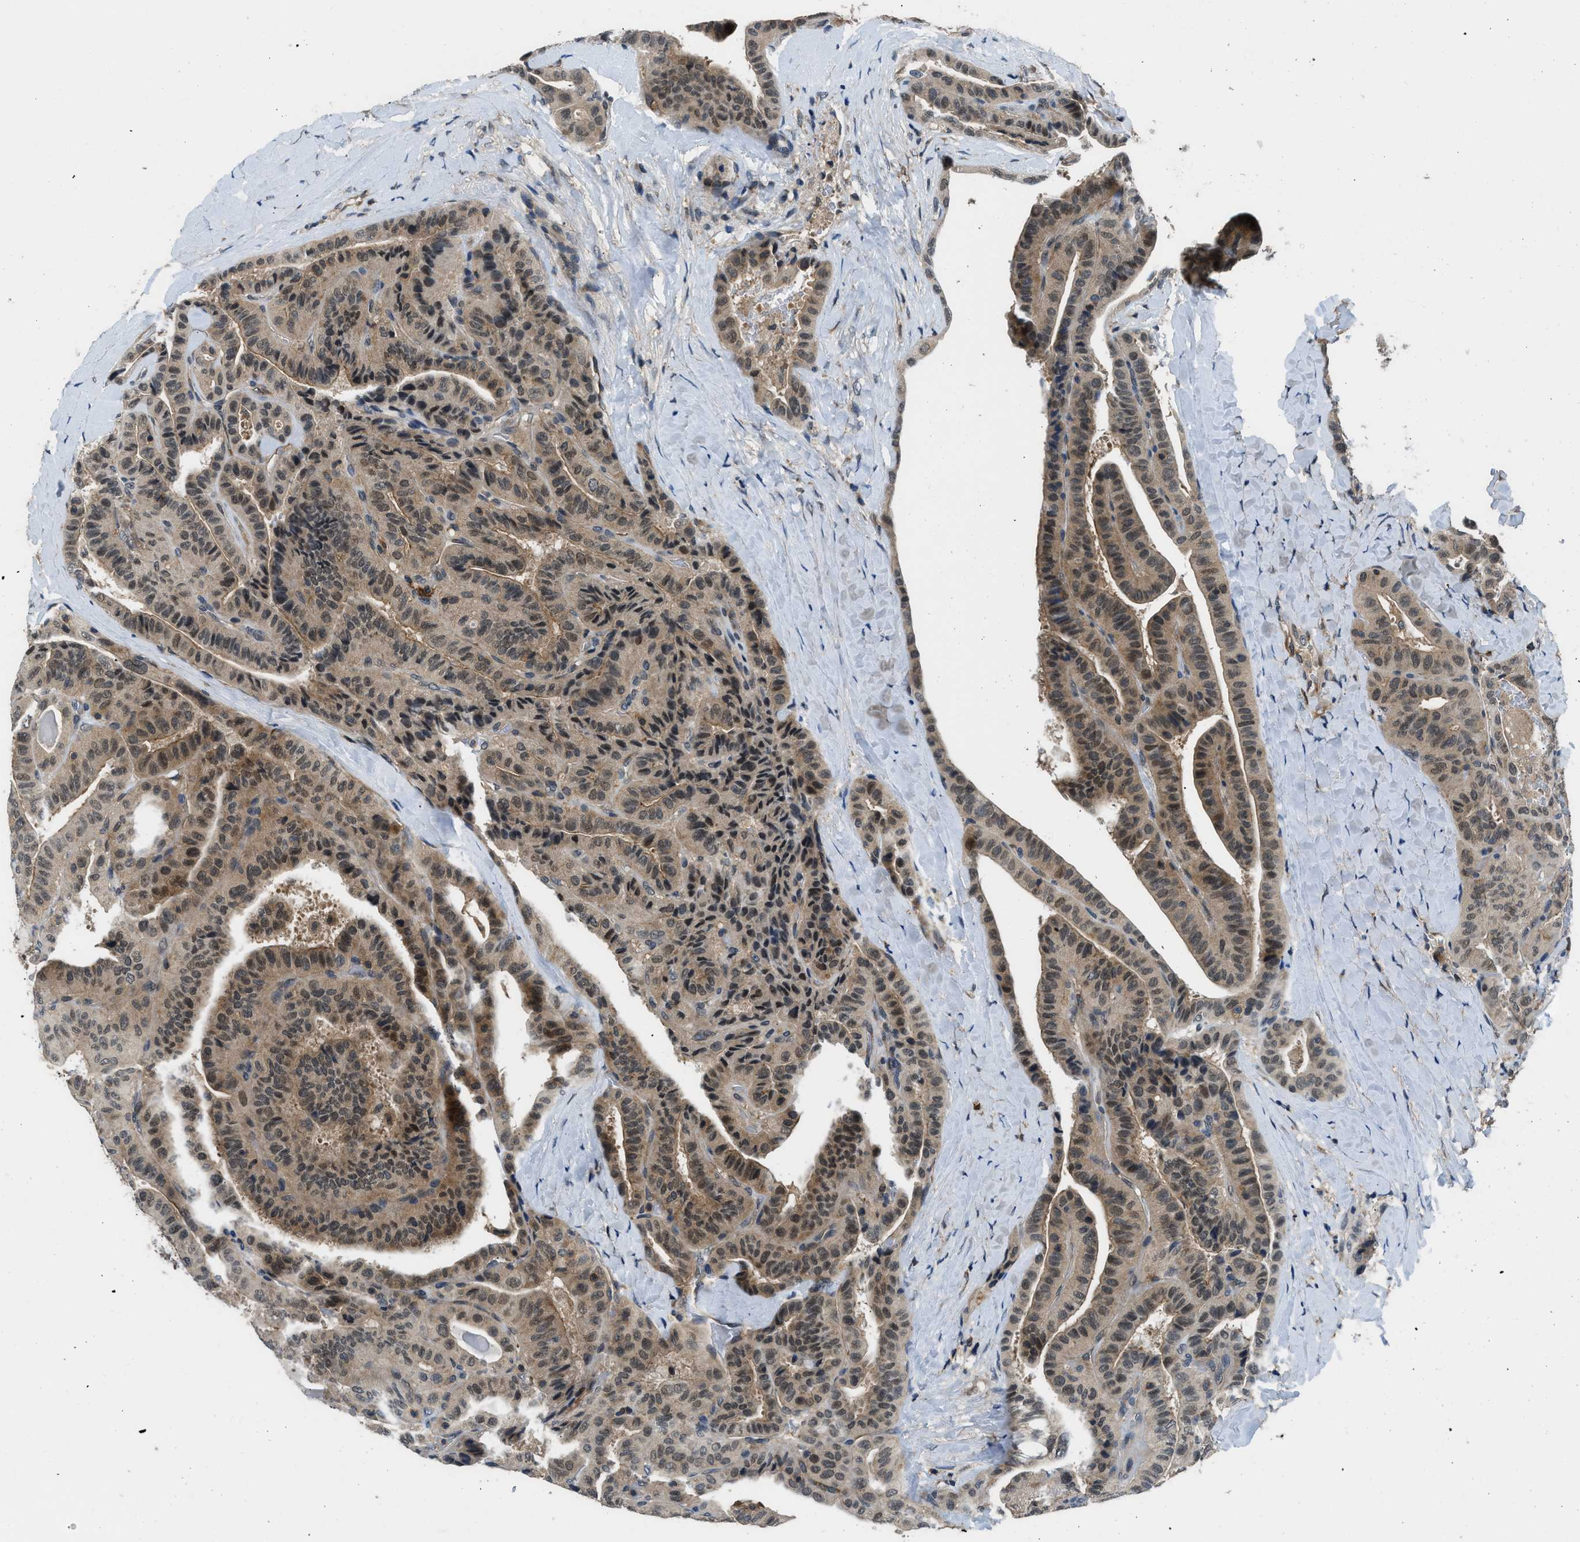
{"staining": {"intensity": "moderate", "quantity": ">75%", "location": "cytoplasmic/membranous,nuclear"}, "tissue": "thyroid cancer", "cell_type": "Tumor cells", "image_type": "cancer", "snomed": [{"axis": "morphology", "description": "Papillary adenocarcinoma, NOS"}, {"axis": "topography", "description": "Thyroid gland"}], "caption": "IHC photomicrograph of neoplastic tissue: human thyroid cancer stained using immunohistochemistry demonstrates medium levels of moderate protein expression localized specifically in the cytoplasmic/membranous and nuclear of tumor cells, appearing as a cytoplasmic/membranous and nuclear brown color.", "gene": "MTMR1", "patient": {"sex": "male", "age": 77}}